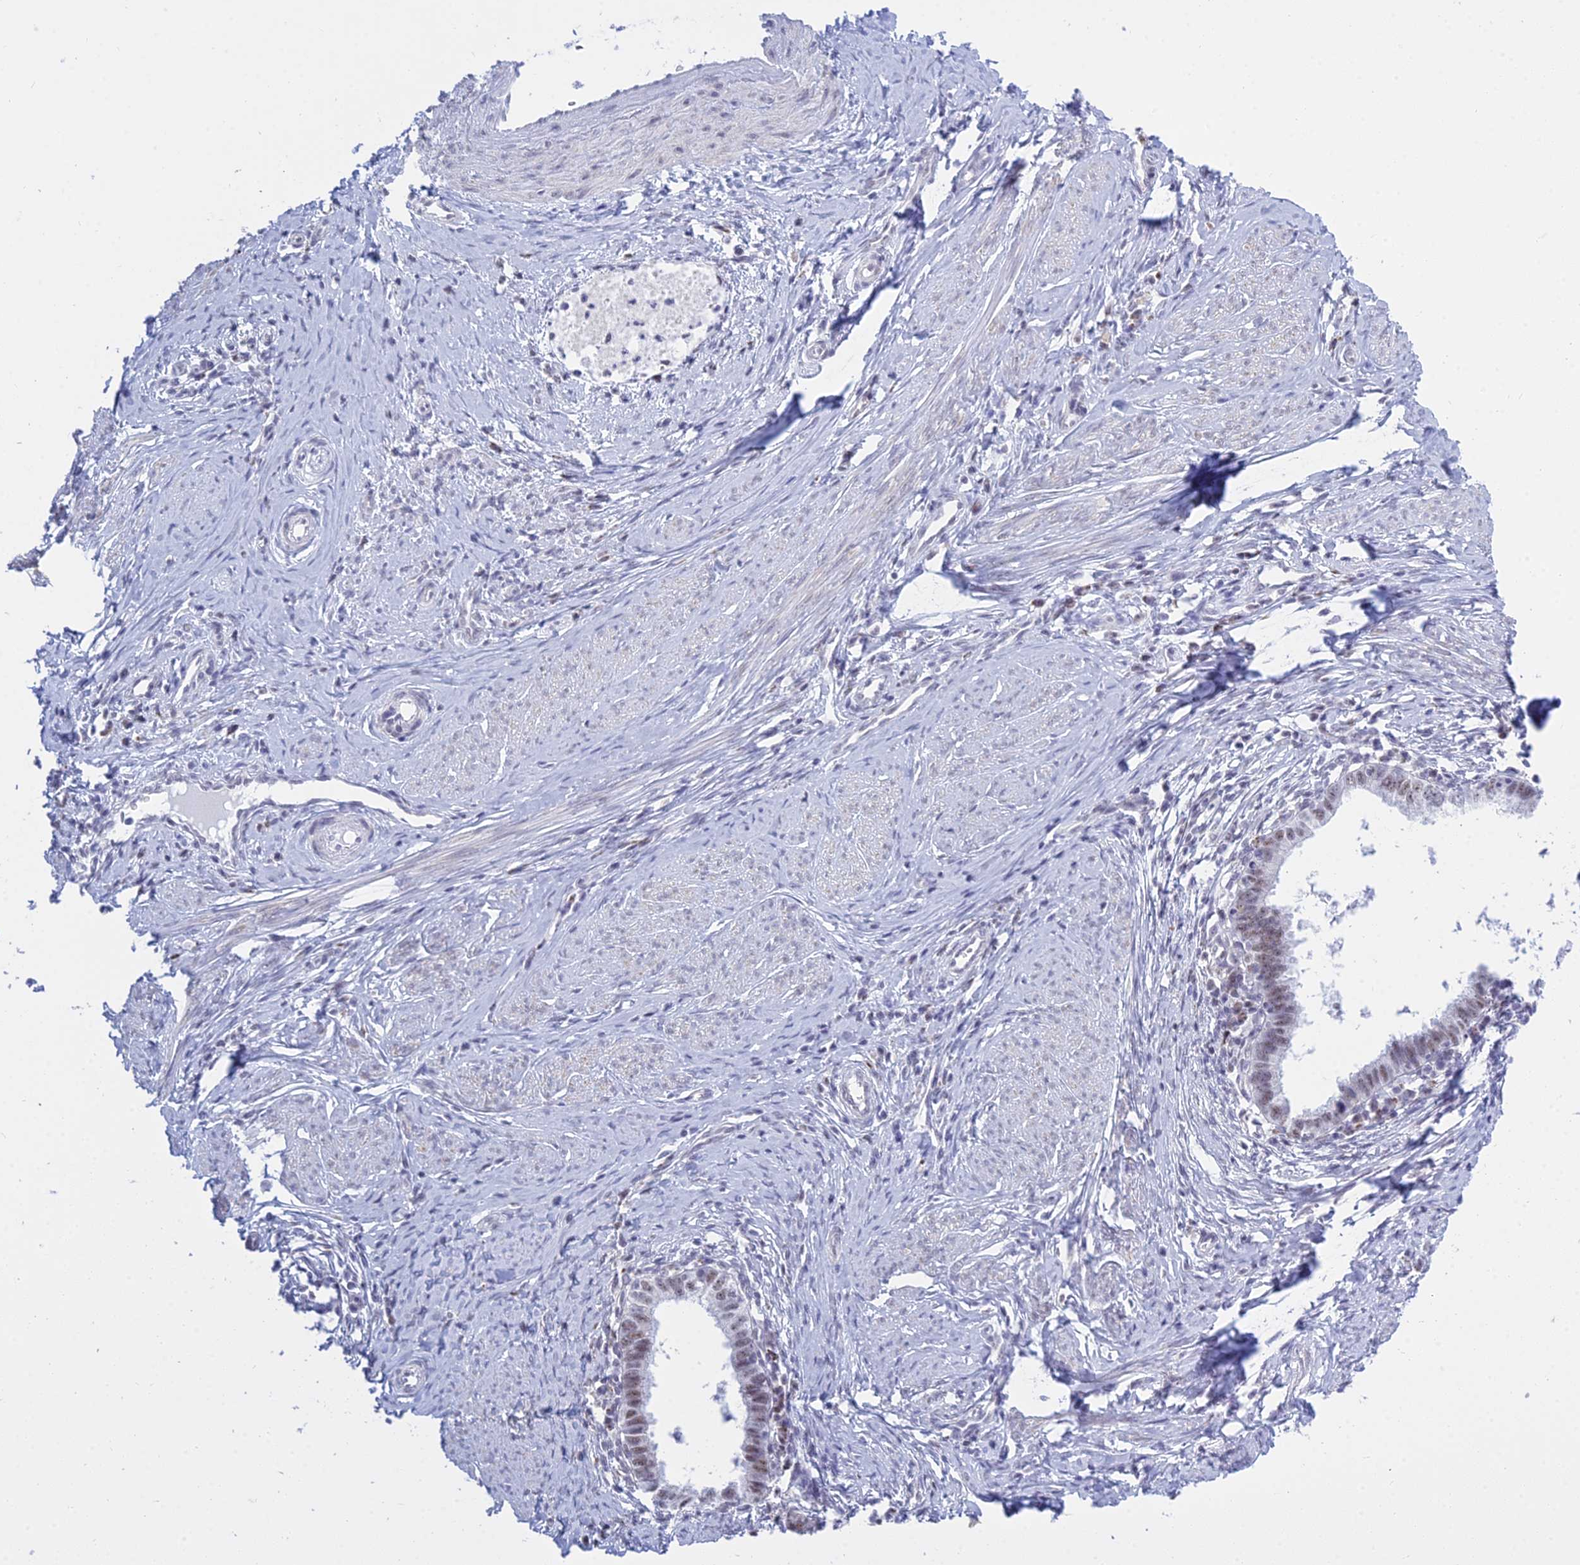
{"staining": {"intensity": "moderate", "quantity": ">75%", "location": "nuclear"}, "tissue": "cervical cancer", "cell_type": "Tumor cells", "image_type": "cancer", "snomed": [{"axis": "morphology", "description": "Adenocarcinoma, NOS"}, {"axis": "topography", "description": "Cervix"}], "caption": "A micrograph of human adenocarcinoma (cervical) stained for a protein shows moderate nuclear brown staining in tumor cells.", "gene": "KLF14", "patient": {"sex": "female", "age": 36}}